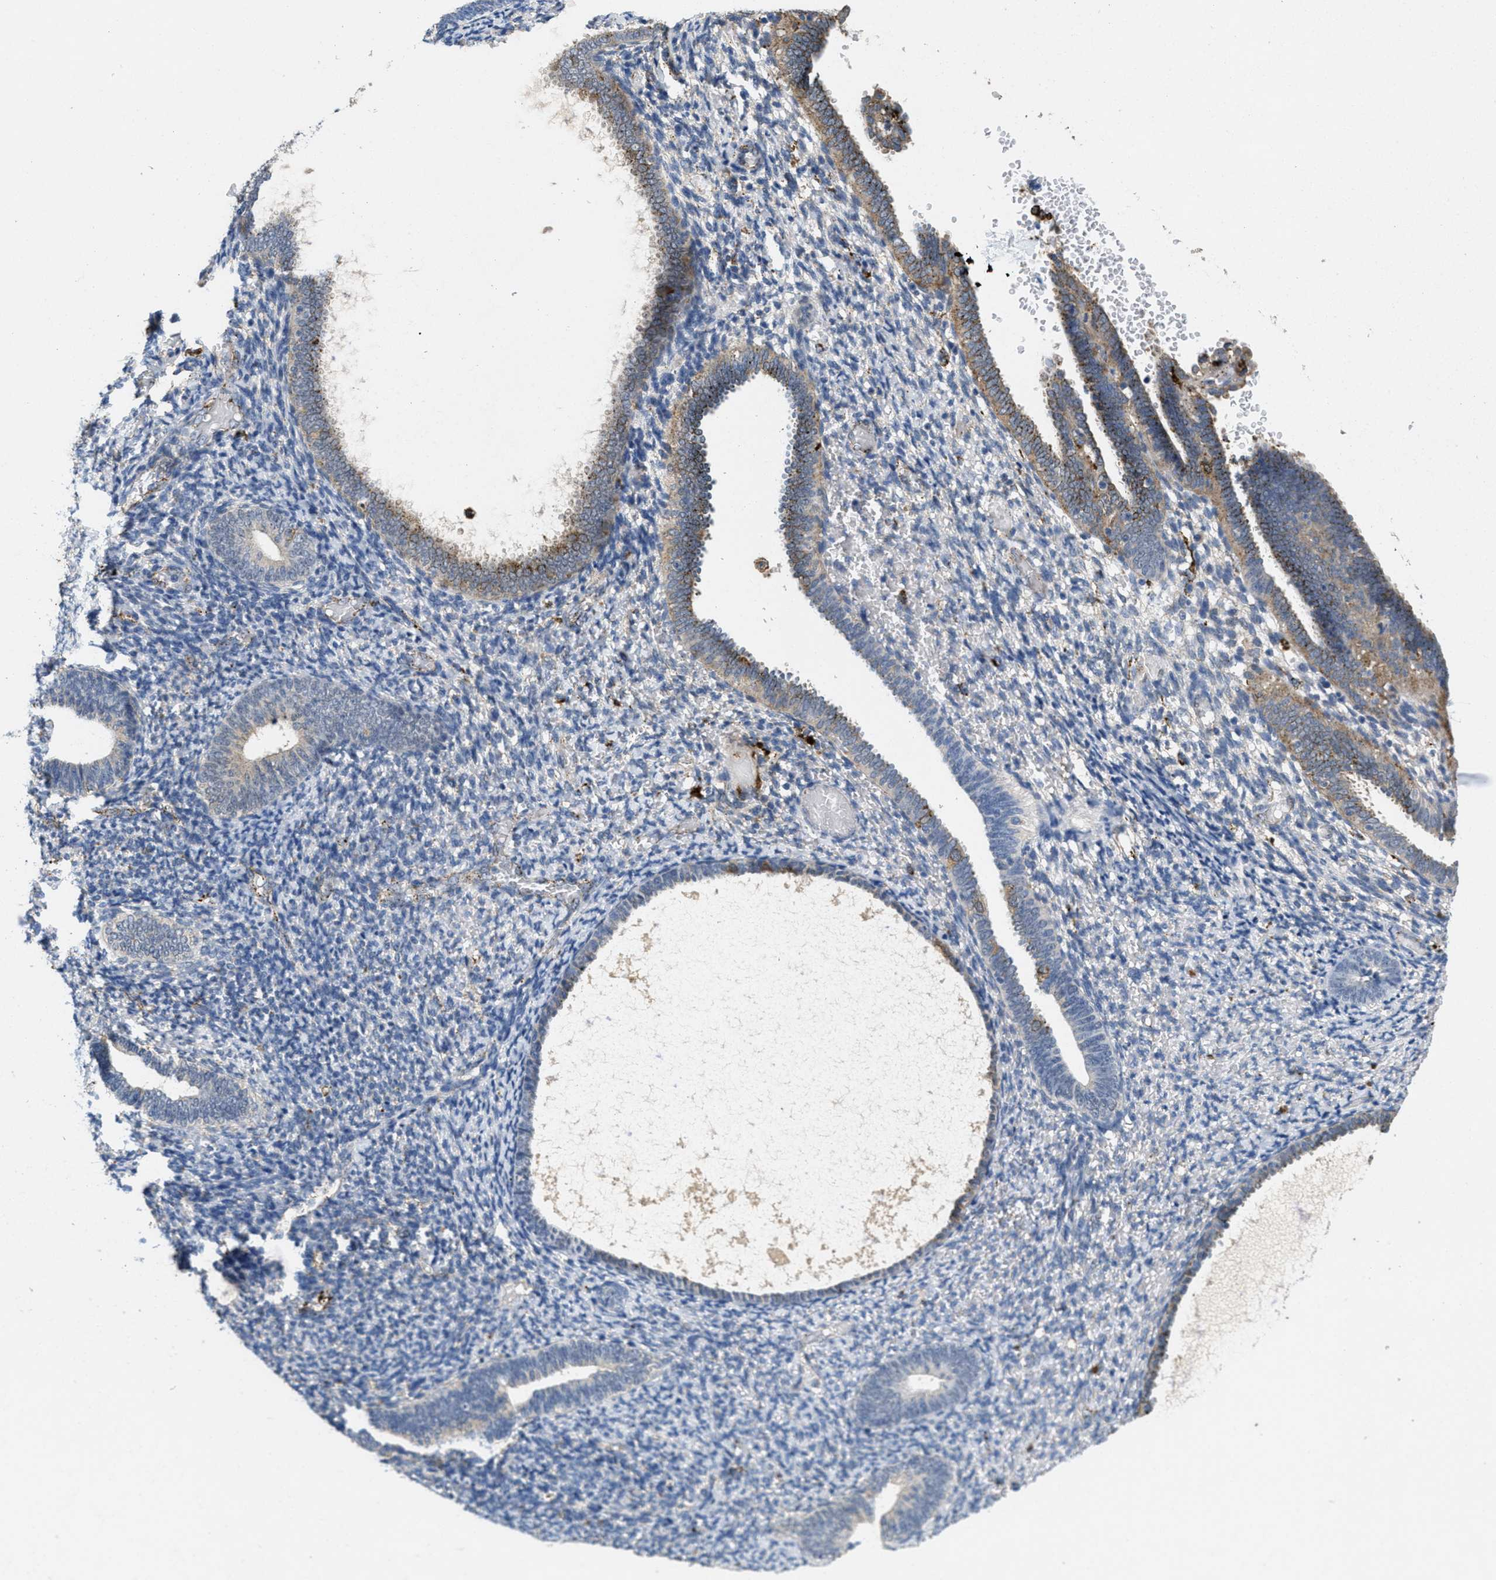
{"staining": {"intensity": "negative", "quantity": "none", "location": "none"}, "tissue": "endometrium", "cell_type": "Cells in endometrial stroma", "image_type": "normal", "snomed": [{"axis": "morphology", "description": "Normal tissue, NOS"}, {"axis": "topography", "description": "Endometrium"}], "caption": "This micrograph is of normal endometrium stained with immunohistochemistry (IHC) to label a protein in brown with the nuclei are counter-stained blue. There is no expression in cells in endometrial stroma.", "gene": "BMPR2", "patient": {"sex": "female", "age": 66}}